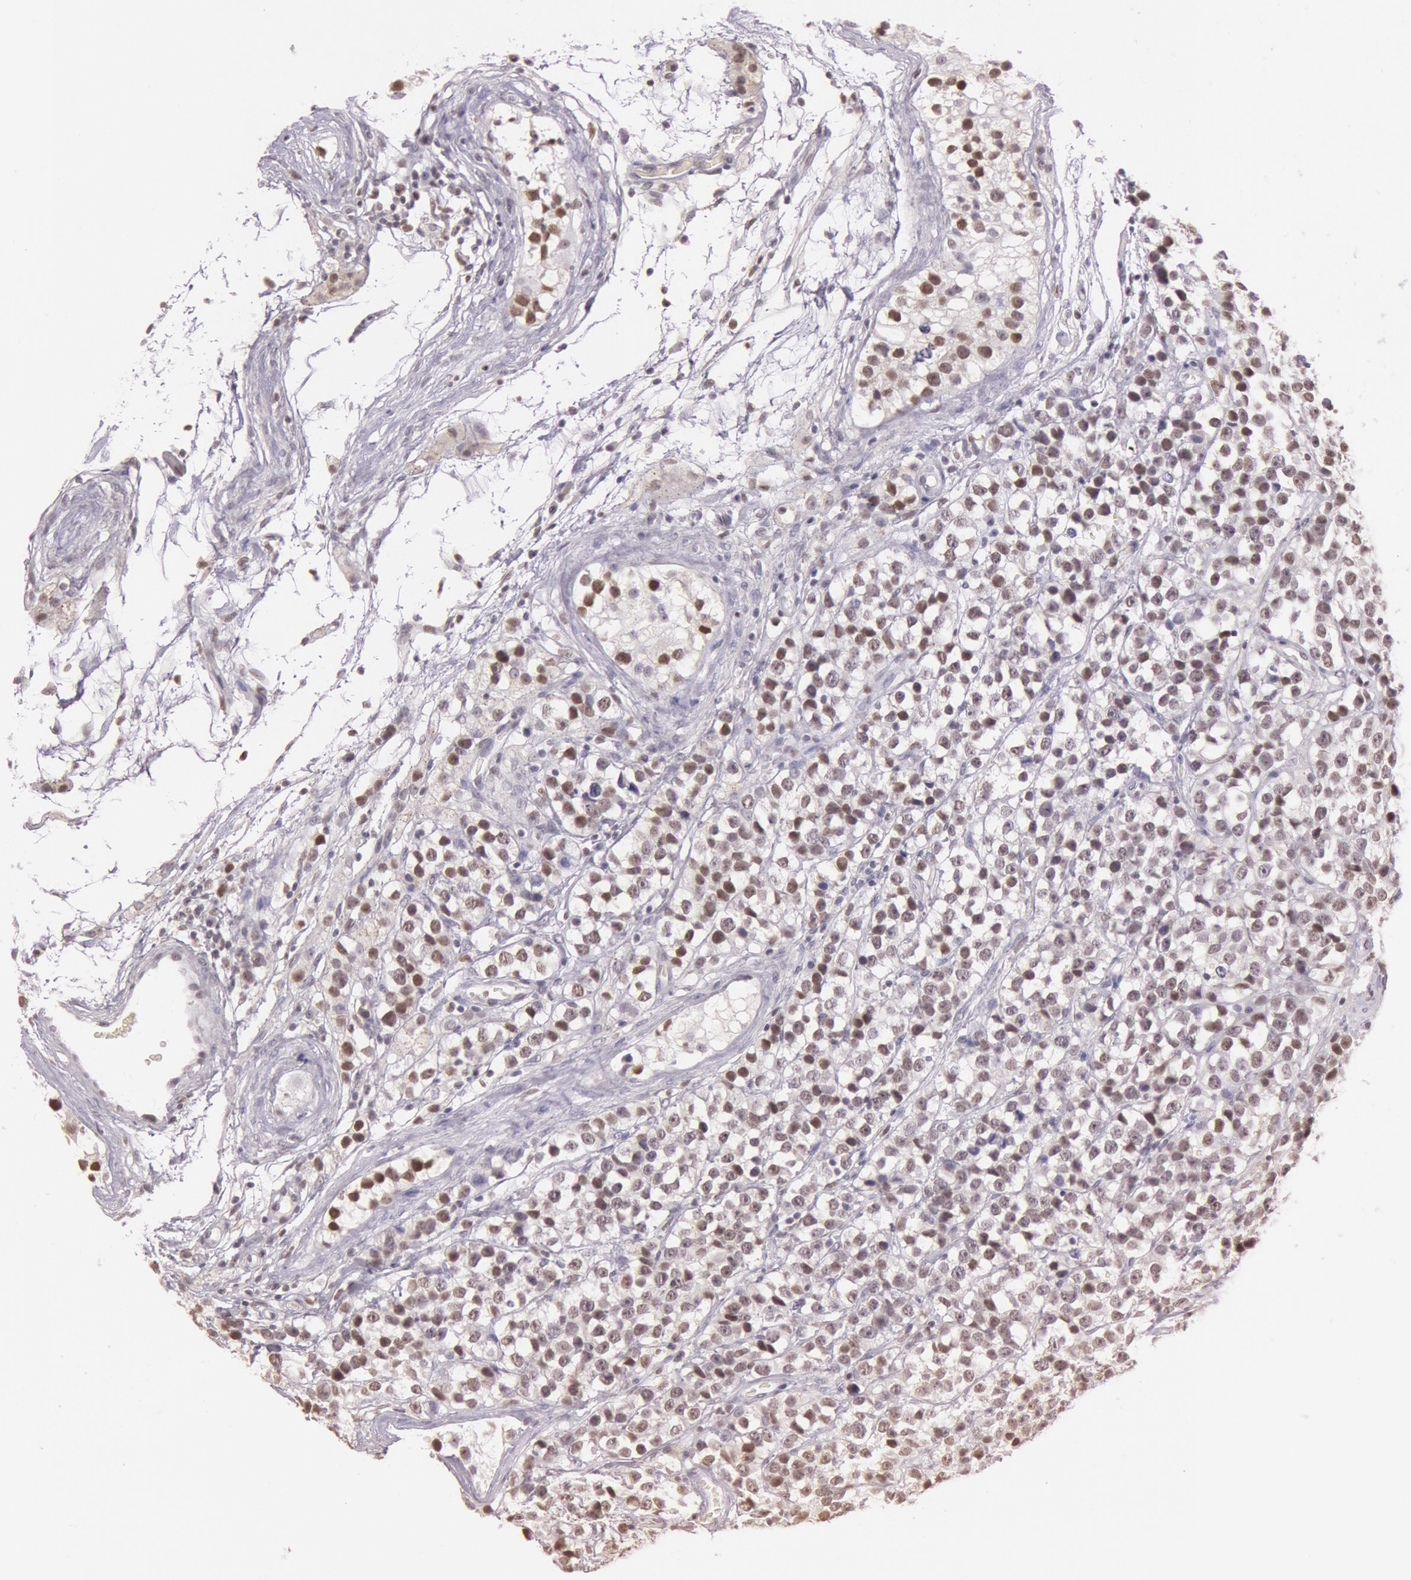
{"staining": {"intensity": "weak", "quantity": "<25%", "location": "nuclear"}, "tissue": "testis cancer", "cell_type": "Tumor cells", "image_type": "cancer", "snomed": [{"axis": "morphology", "description": "Seminoma, NOS"}, {"axis": "topography", "description": "Testis"}], "caption": "Tumor cells are negative for protein expression in human testis seminoma. (DAB (3,3'-diaminobenzidine) immunohistochemistry (IHC), high magnification).", "gene": "TASL", "patient": {"sex": "male", "age": 25}}